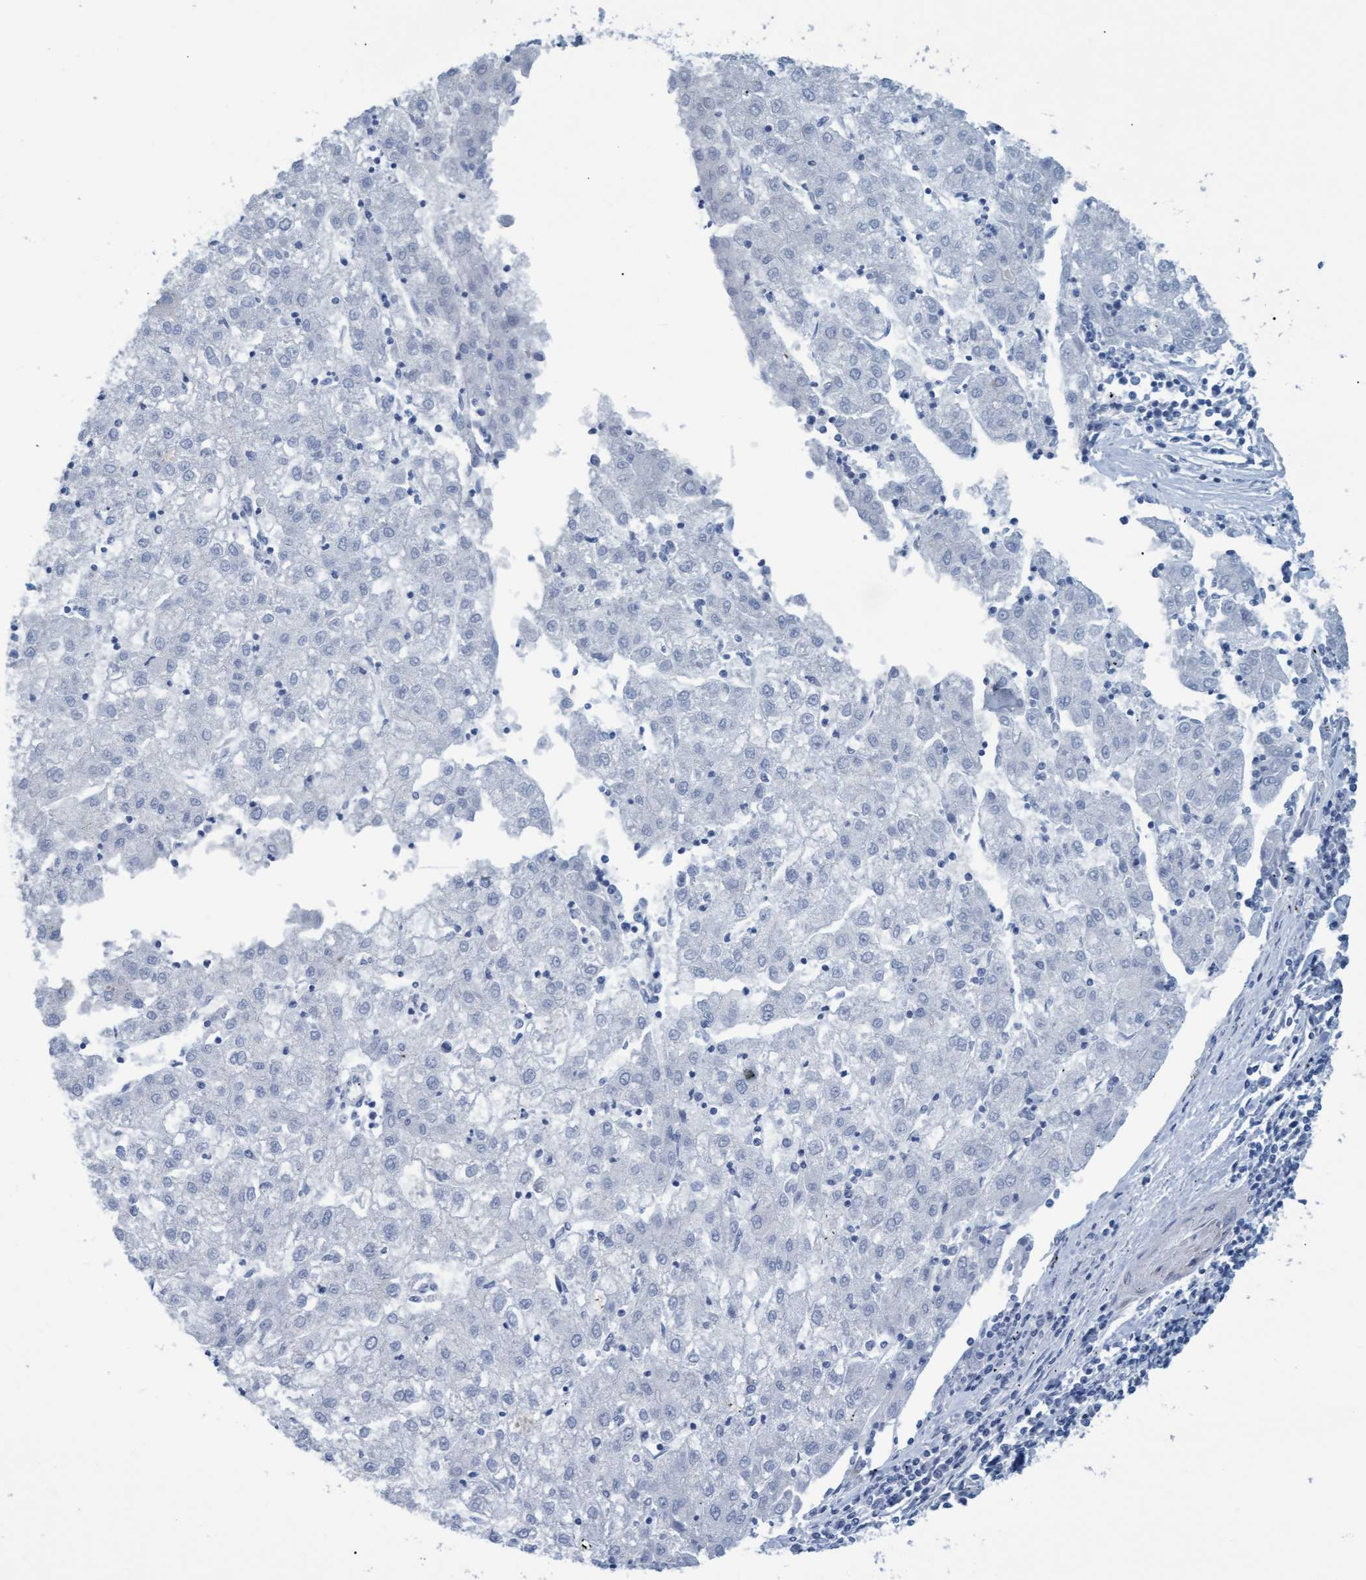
{"staining": {"intensity": "negative", "quantity": "none", "location": "none"}, "tissue": "liver cancer", "cell_type": "Tumor cells", "image_type": "cancer", "snomed": [{"axis": "morphology", "description": "Carcinoma, Hepatocellular, NOS"}, {"axis": "topography", "description": "Liver"}], "caption": "This micrograph is of liver cancer (hepatocellular carcinoma) stained with immunohistochemistry (IHC) to label a protein in brown with the nuclei are counter-stained blue. There is no positivity in tumor cells. (DAB (3,3'-diaminobenzidine) immunohistochemistry (IHC), high magnification).", "gene": "SSTR3", "patient": {"sex": "male", "age": 72}}